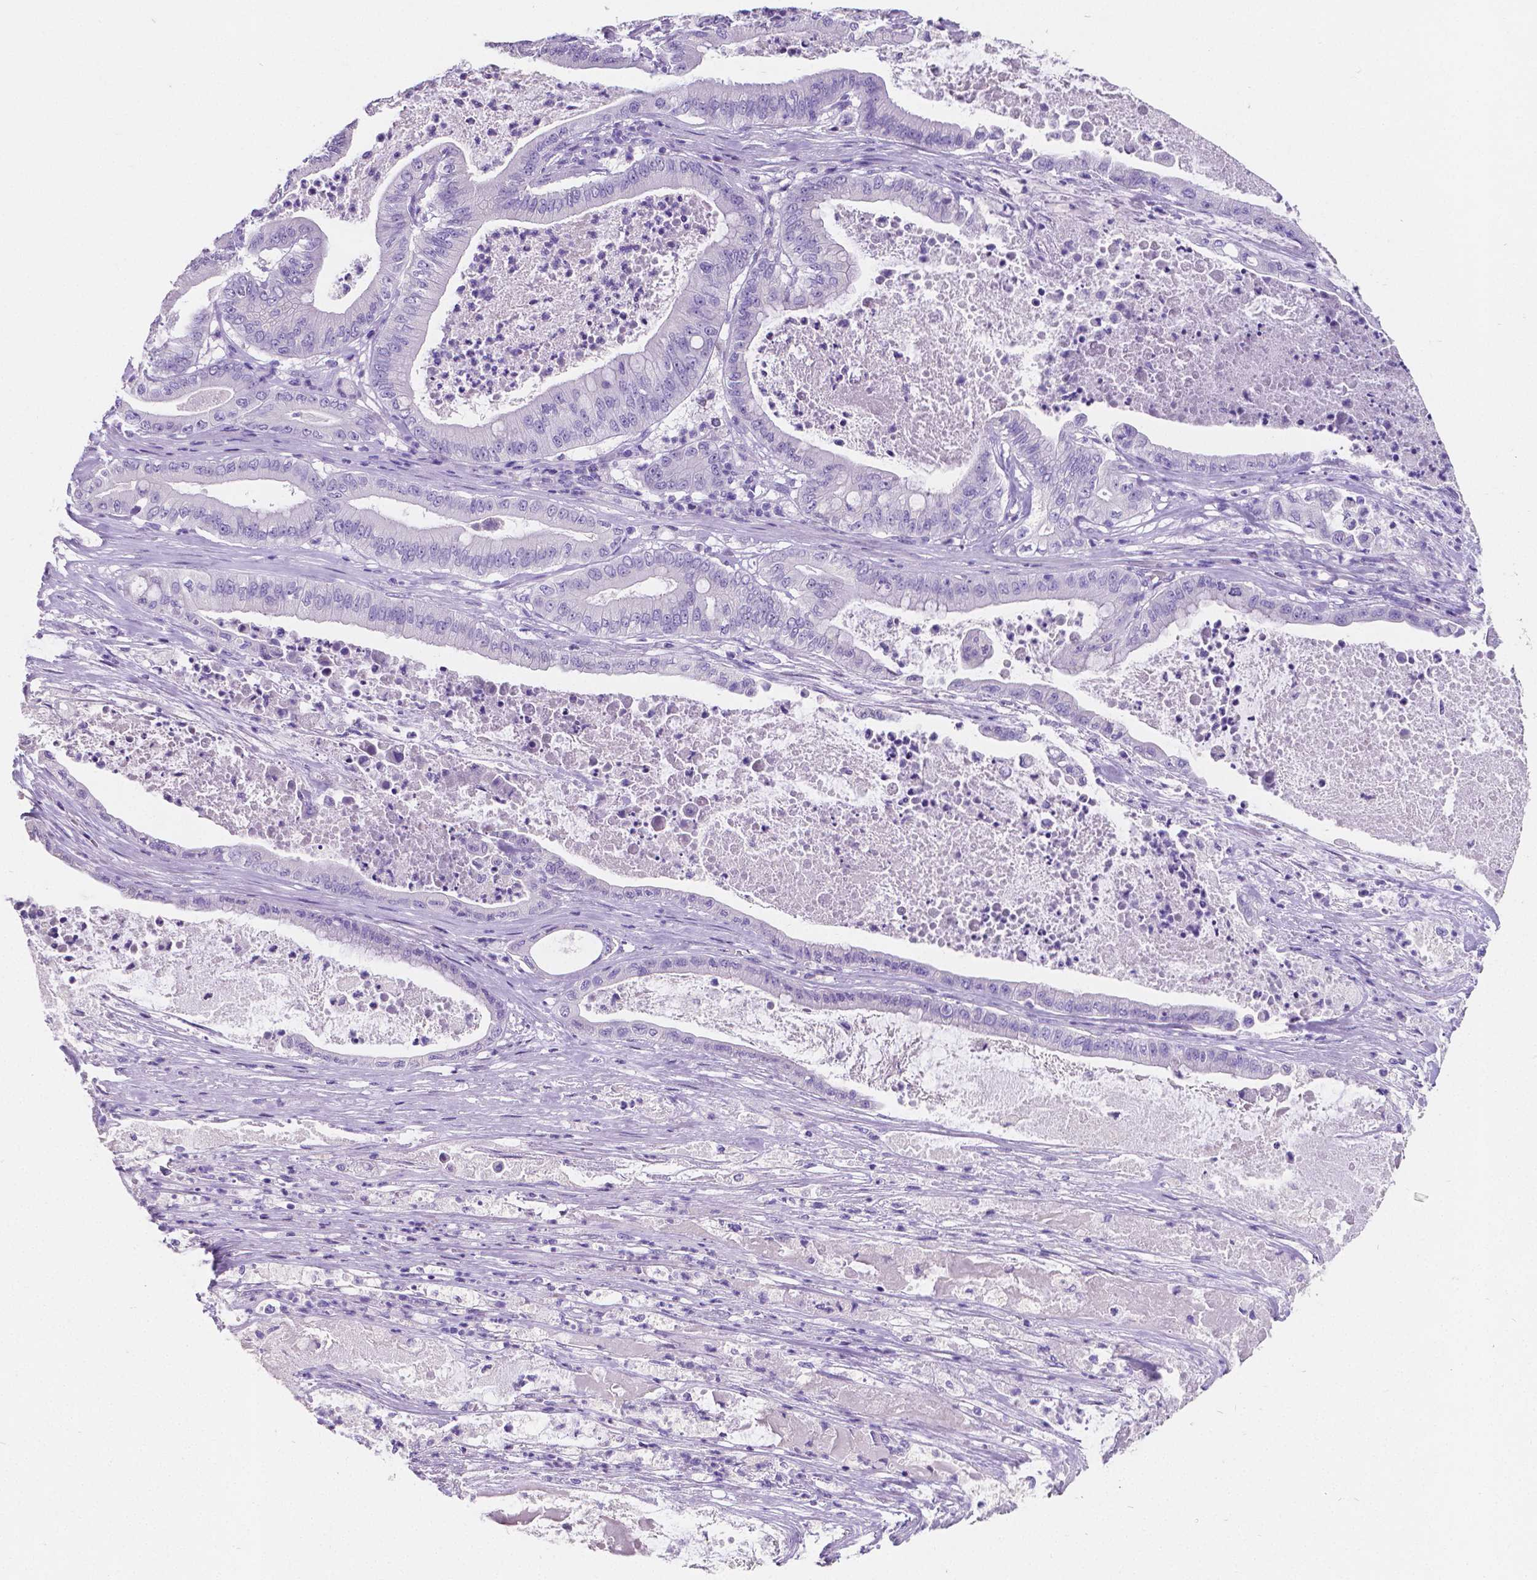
{"staining": {"intensity": "negative", "quantity": "none", "location": "none"}, "tissue": "pancreatic cancer", "cell_type": "Tumor cells", "image_type": "cancer", "snomed": [{"axis": "morphology", "description": "Adenocarcinoma, NOS"}, {"axis": "topography", "description": "Pancreas"}], "caption": "Immunohistochemistry (IHC) of human pancreatic adenocarcinoma reveals no positivity in tumor cells. (DAB immunohistochemistry (IHC) with hematoxylin counter stain).", "gene": "SATB2", "patient": {"sex": "male", "age": 71}}